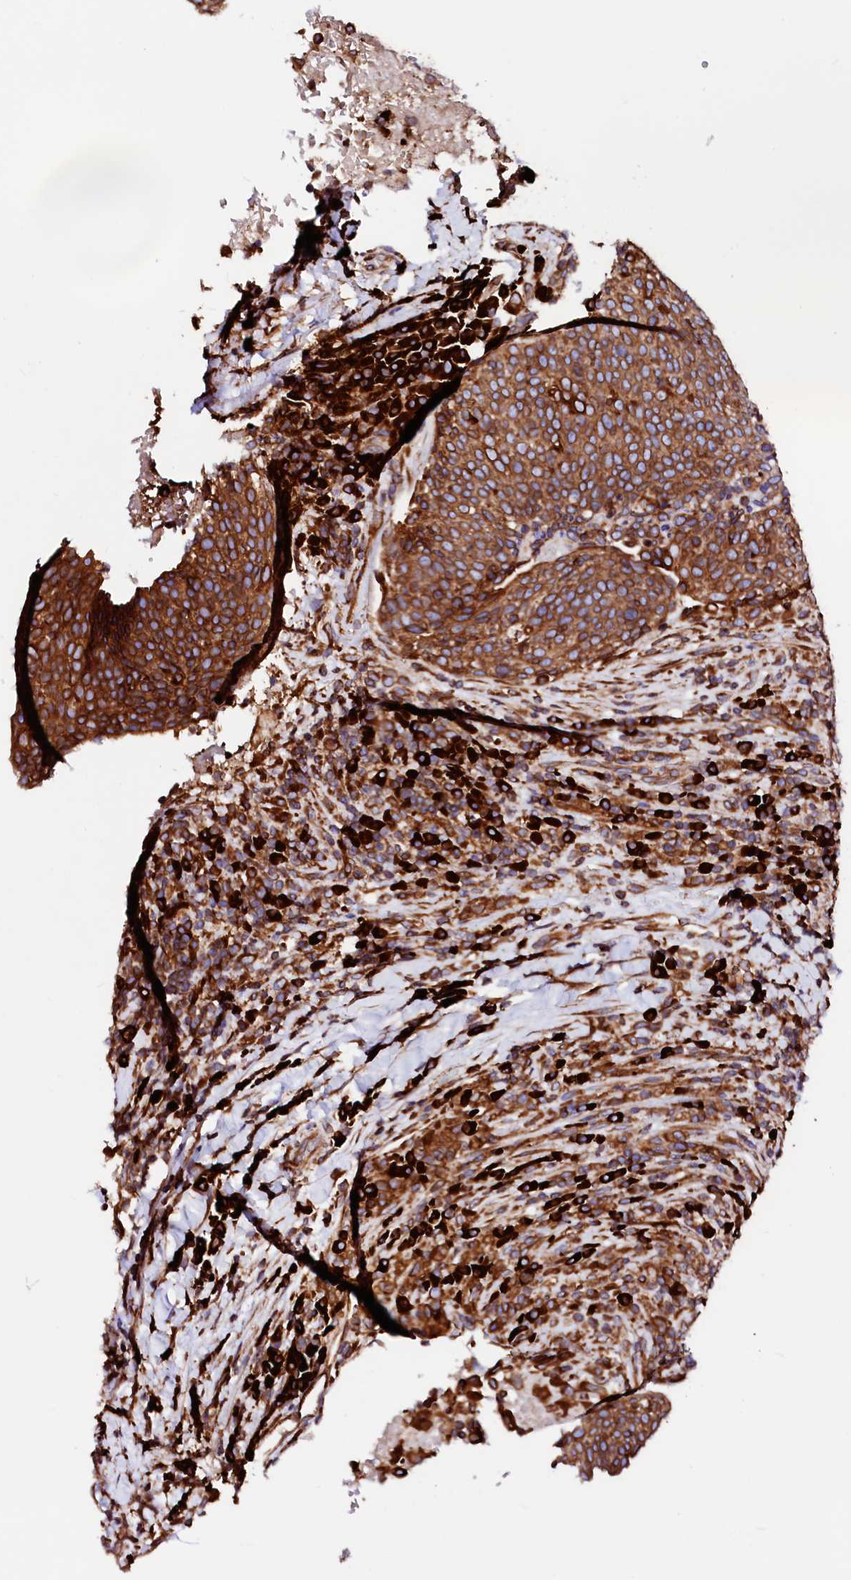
{"staining": {"intensity": "strong", "quantity": ">75%", "location": "cytoplasmic/membranous"}, "tissue": "head and neck cancer", "cell_type": "Tumor cells", "image_type": "cancer", "snomed": [{"axis": "morphology", "description": "Squamous cell carcinoma, NOS"}, {"axis": "morphology", "description": "Squamous cell carcinoma, metastatic, NOS"}, {"axis": "topography", "description": "Lymph node"}, {"axis": "topography", "description": "Head-Neck"}], "caption": "Brown immunohistochemical staining in head and neck cancer (squamous cell carcinoma) displays strong cytoplasmic/membranous staining in approximately >75% of tumor cells. The staining was performed using DAB (3,3'-diaminobenzidine) to visualize the protein expression in brown, while the nuclei were stained in blue with hematoxylin (Magnification: 20x).", "gene": "DERL1", "patient": {"sex": "male", "age": 62}}